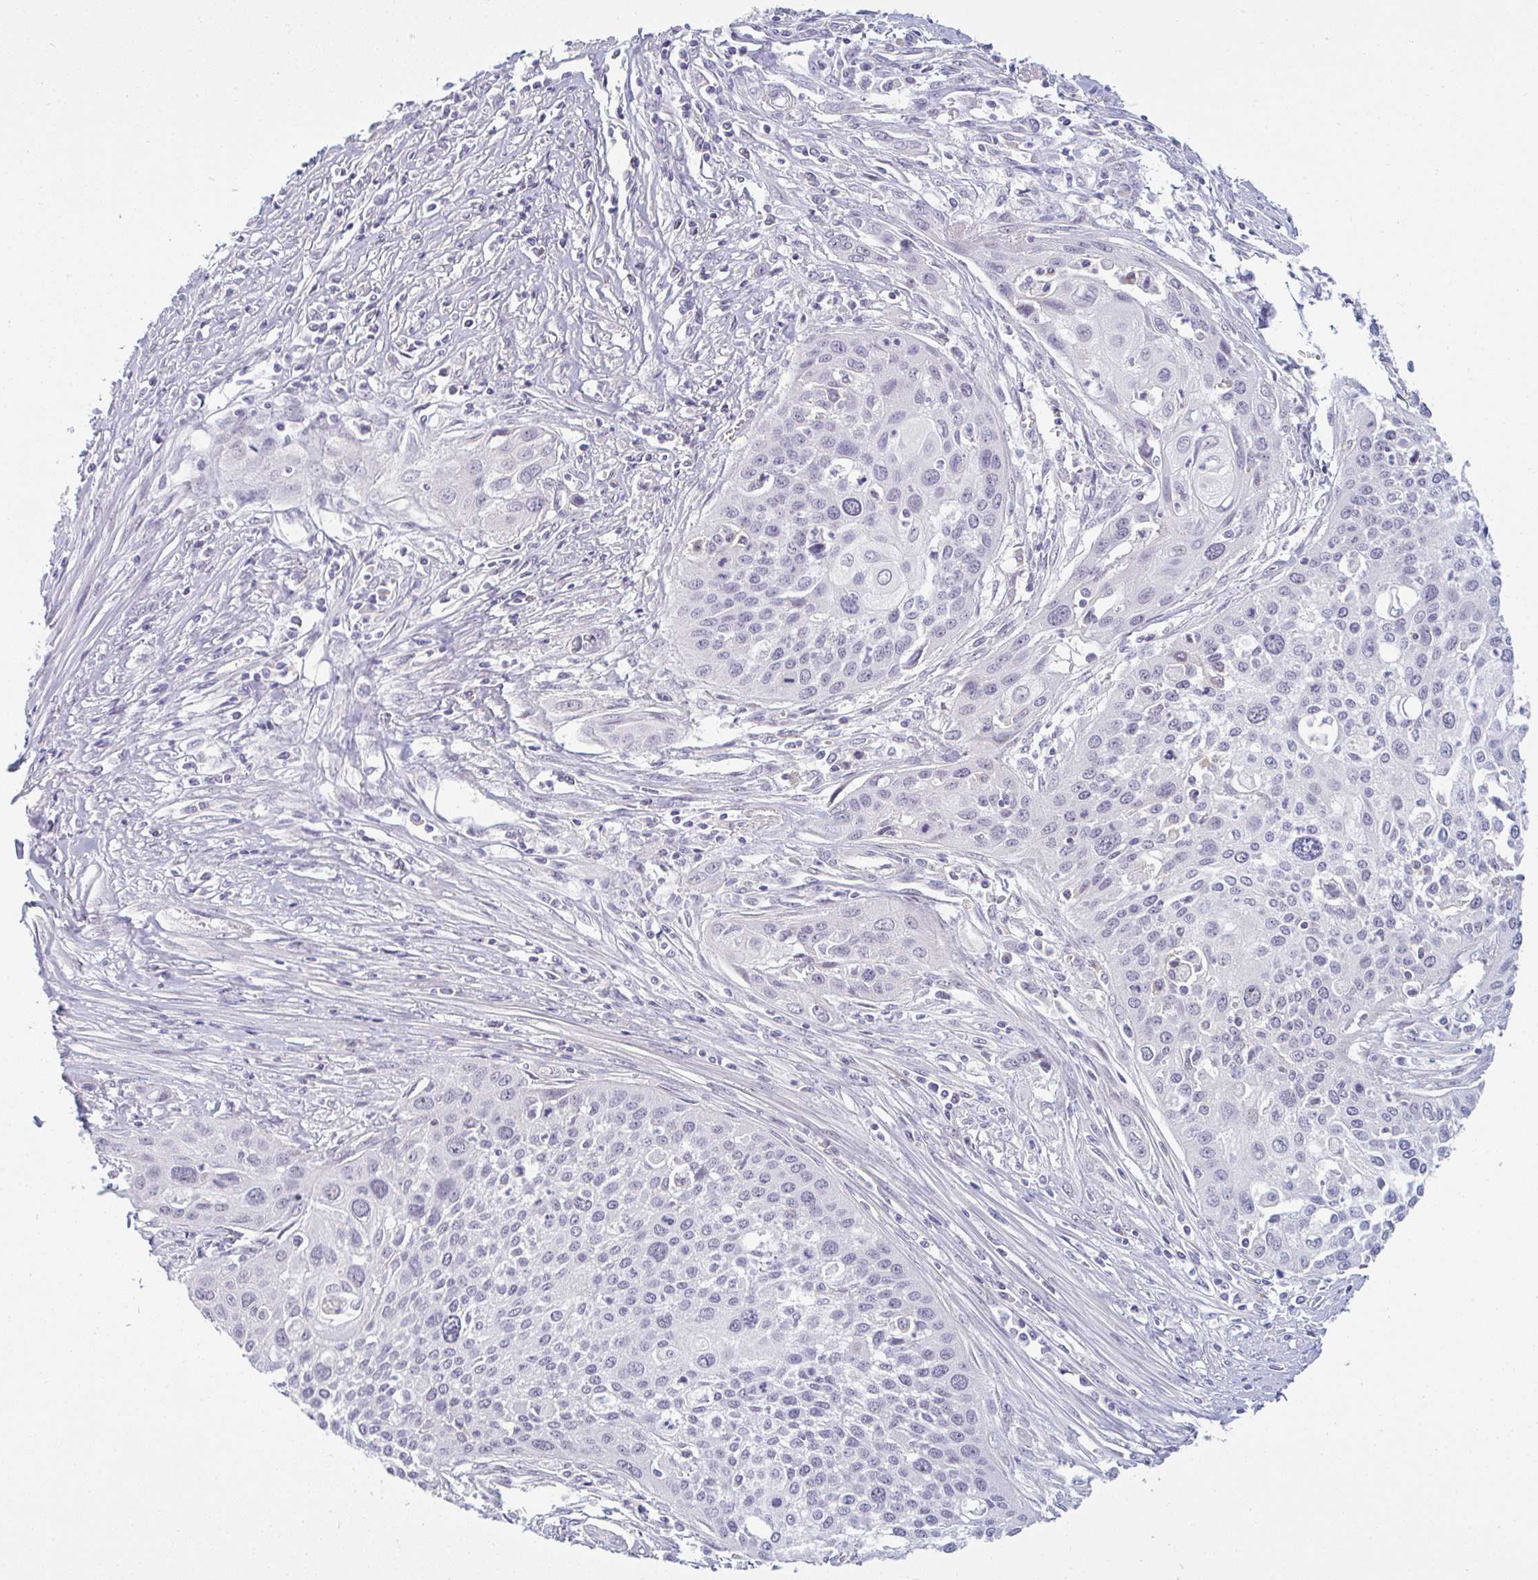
{"staining": {"intensity": "negative", "quantity": "none", "location": "none"}, "tissue": "cervical cancer", "cell_type": "Tumor cells", "image_type": "cancer", "snomed": [{"axis": "morphology", "description": "Squamous cell carcinoma, NOS"}, {"axis": "topography", "description": "Cervix"}], "caption": "Tumor cells show no significant positivity in squamous cell carcinoma (cervical).", "gene": "PPFIA4", "patient": {"sex": "female", "age": 34}}